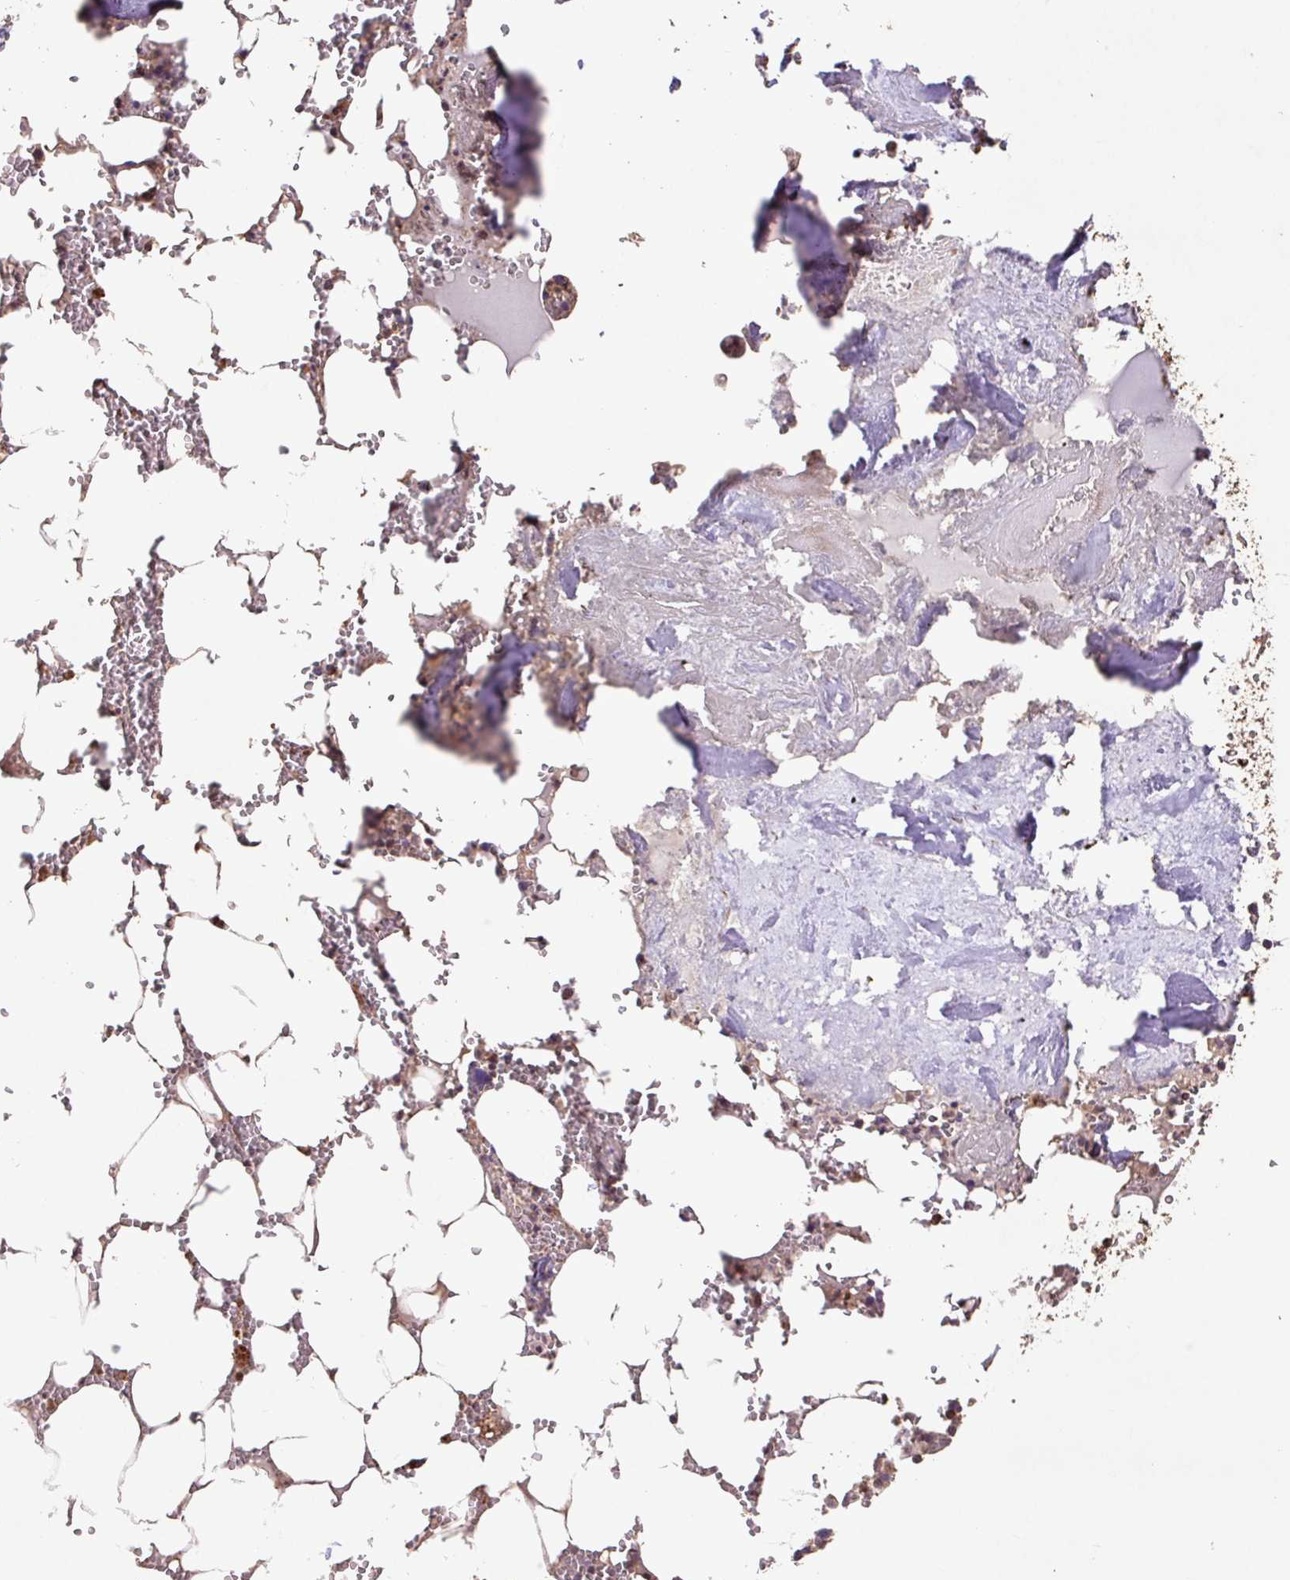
{"staining": {"intensity": "strong", "quantity": "25%-75%", "location": "cytoplasmic/membranous"}, "tissue": "bone marrow", "cell_type": "Hematopoietic cells", "image_type": "normal", "snomed": [{"axis": "morphology", "description": "Normal tissue, NOS"}, {"axis": "topography", "description": "Bone marrow"}], "caption": "Immunohistochemical staining of unremarkable bone marrow reveals high levels of strong cytoplasmic/membranous staining in about 25%-75% of hematopoietic cells.", "gene": "ATP5F1A", "patient": {"sex": "male", "age": 54}}